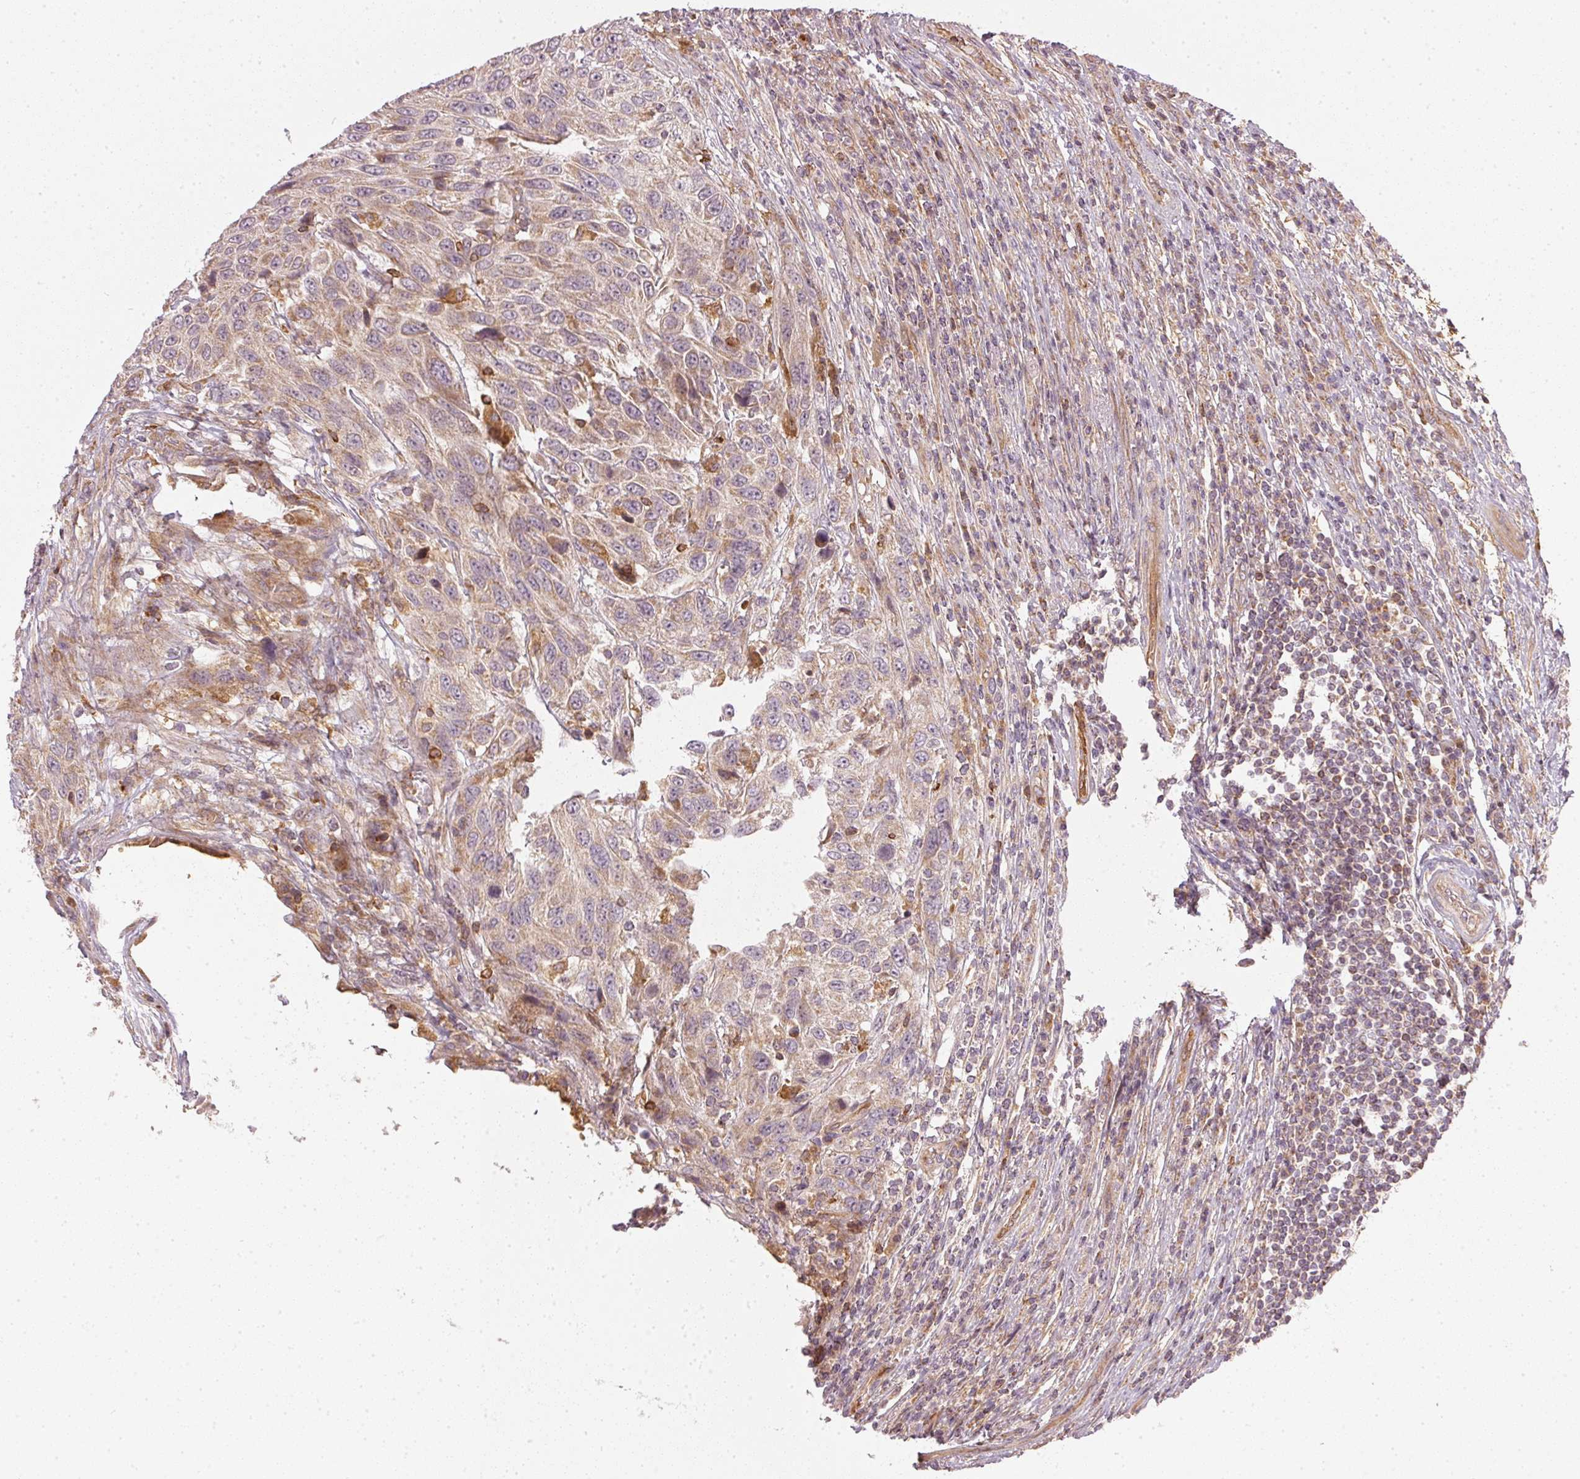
{"staining": {"intensity": "moderate", "quantity": "25%-75%", "location": "cytoplasmic/membranous"}, "tissue": "urothelial cancer", "cell_type": "Tumor cells", "image_type": "cancer", "snomed": [{"axis": "morphology", "description": "Urothelial carcinoma, High grade"}, {"axis": "topography", "description": "Urinary bladder"}], "caption": "Moderate cytoplasmic/membranous protein positivity is present in approximately 25%-75% of tumor cells in urothelial cancer. (DAB (3,3'-diaminobenzidine) IHC with brightfield microscopy, high magnification).", "gene": "NADK2", "patient": {"sex": "female", "age": 70}}